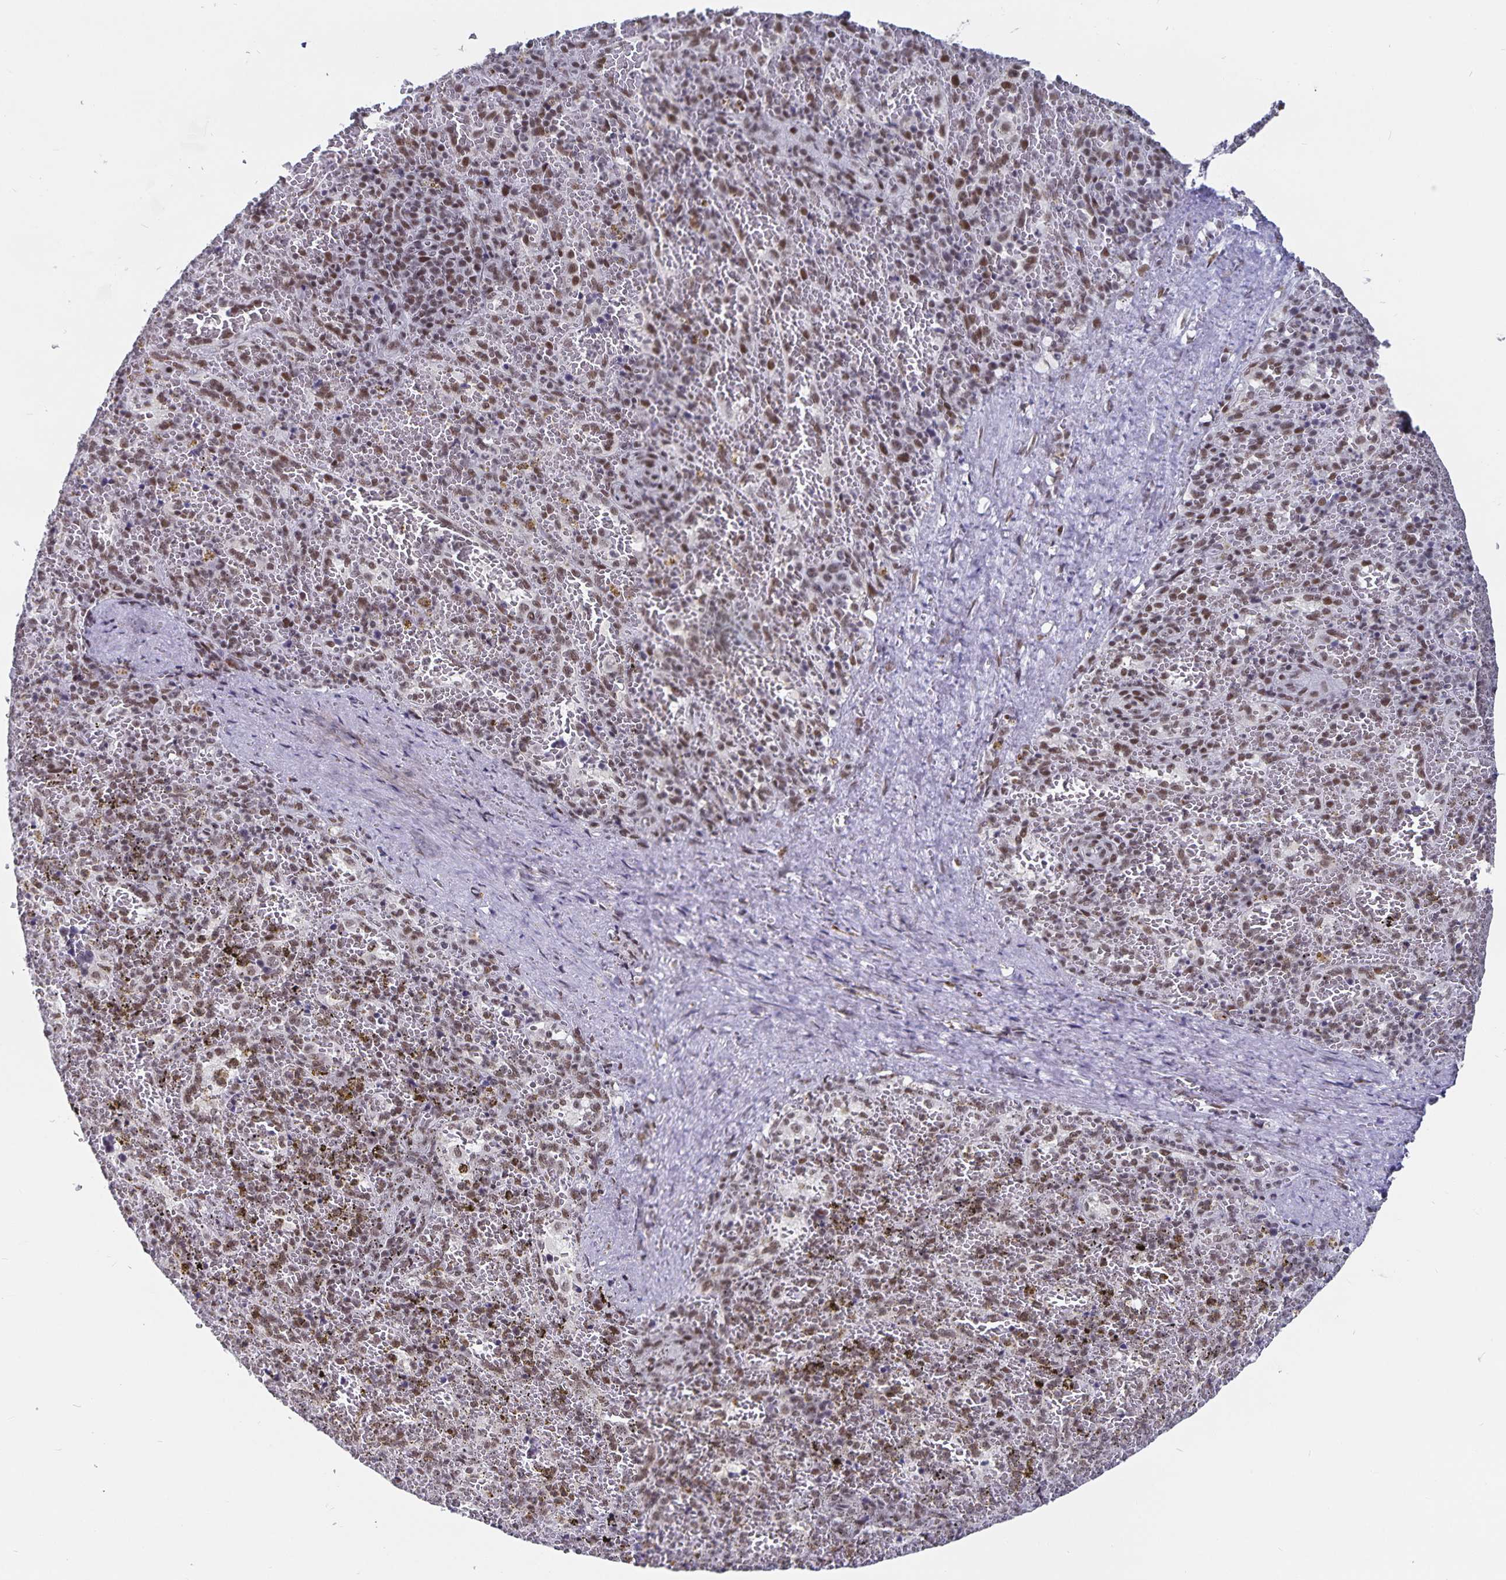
{"staining": {"intensity": "moderate", "quantity": "25%-75%", "location": "nuclear"}, "tissue": "spleen", "cell_type": "Cells in red pulp", "image_type": "normal", "snomed": [{"axis": "morphology", "description": "Normal tissue, NOS"}, {"axis": "topography", "description": "Spleen"}], "caption": "A high-resolution image shows immunohistochemistry staining of unremarkable spleen, which exhibits moderate nuclear staining in about 25%-75% of cells in red pulp.", "gene": "PBX2", "patient": {"sex": "female", "age": 50}}